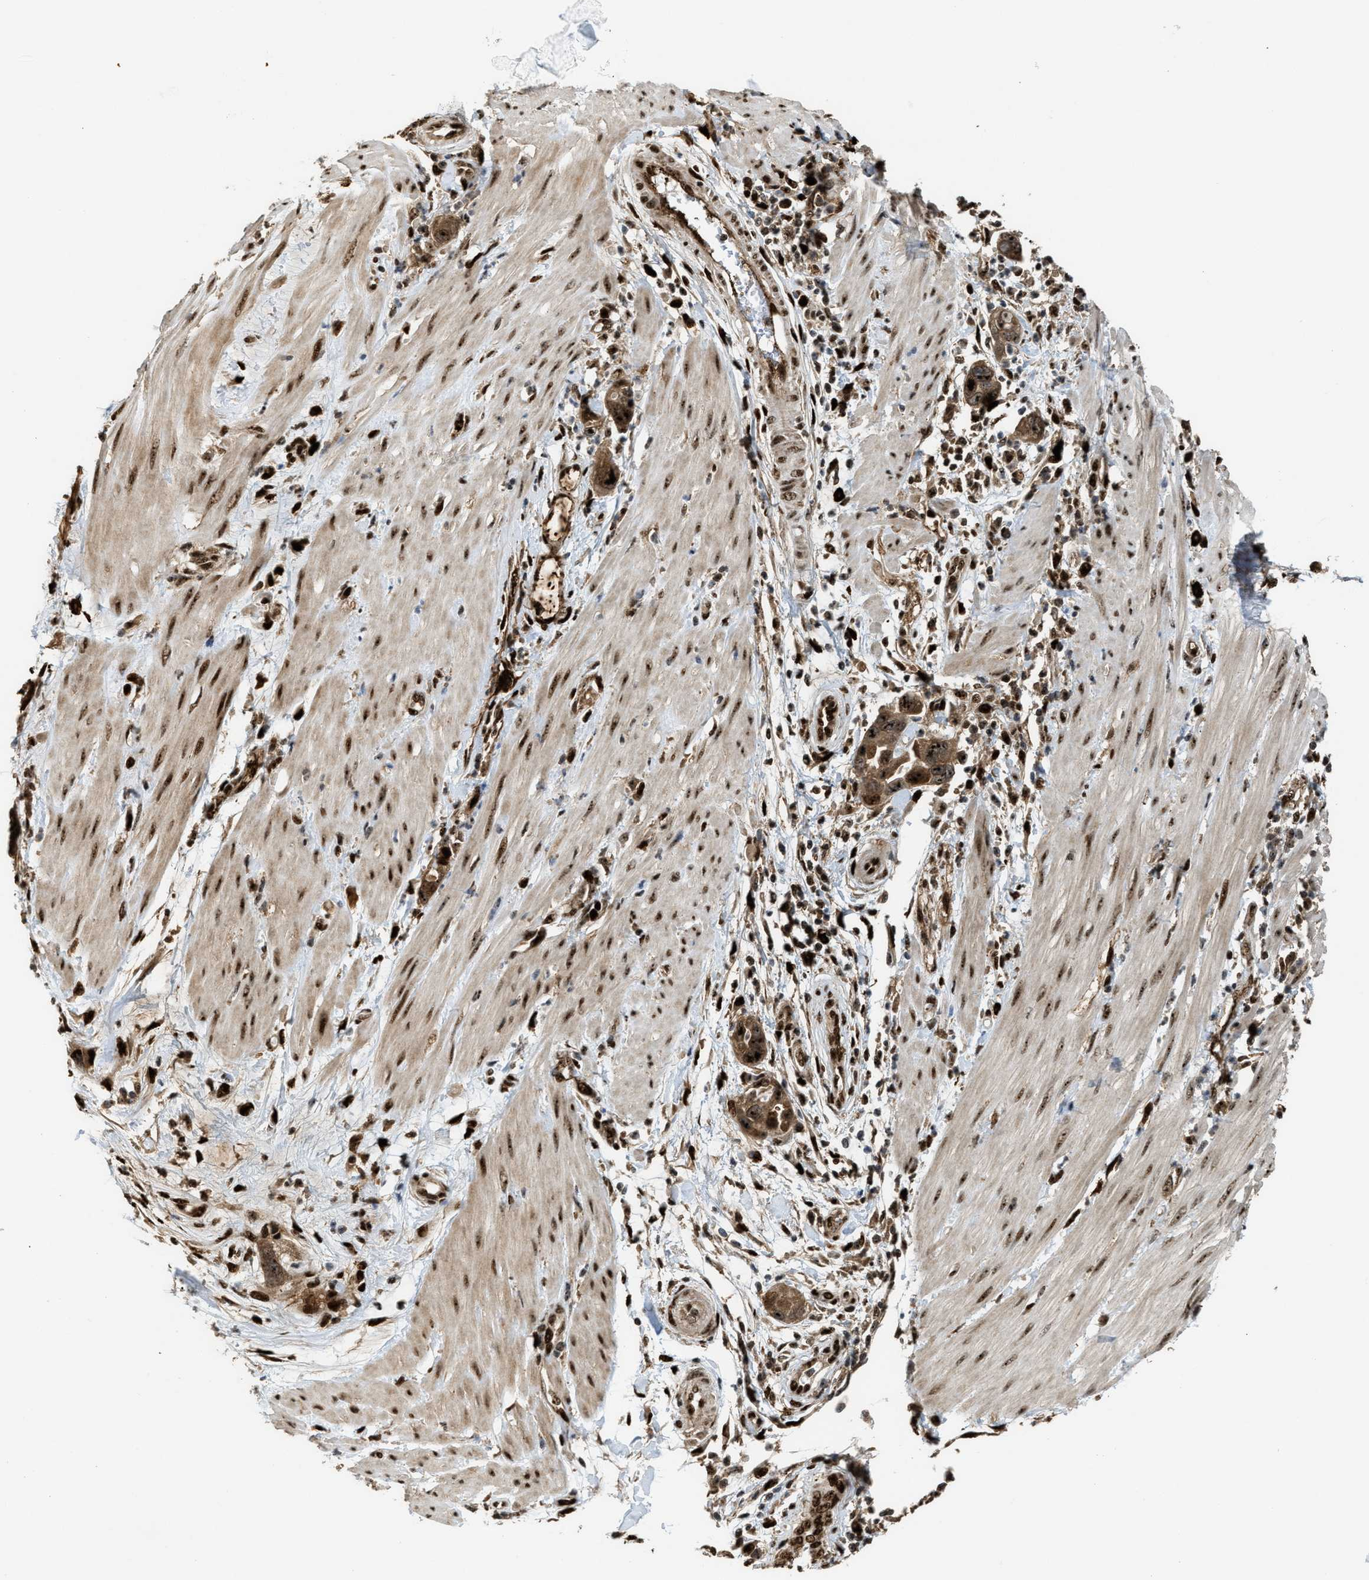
{"staining": {"intensity": "strong", "quantity": ">75%", "location": "cytoplasmic/membranous,nuclear"}, "tissue": "pancreatic cancer", "cell_type": "Tumor cells", "image_type": "cancer", "snomed": [{"axis": "morphology", "description": "Adenocarcinoma, NOS"}, {"axis": "topography", "description": "Pancreas"}], "caption": "There is high levels of strong cytoplasmic/membranous and nuclear positivity in tumor cells of pancreatic cancer (adenocarcinoma), as demonstrated by immunohistochemical staining (brown color).", "gene": "ZNF687", "patient": {"sex": "female", "age": 70}}